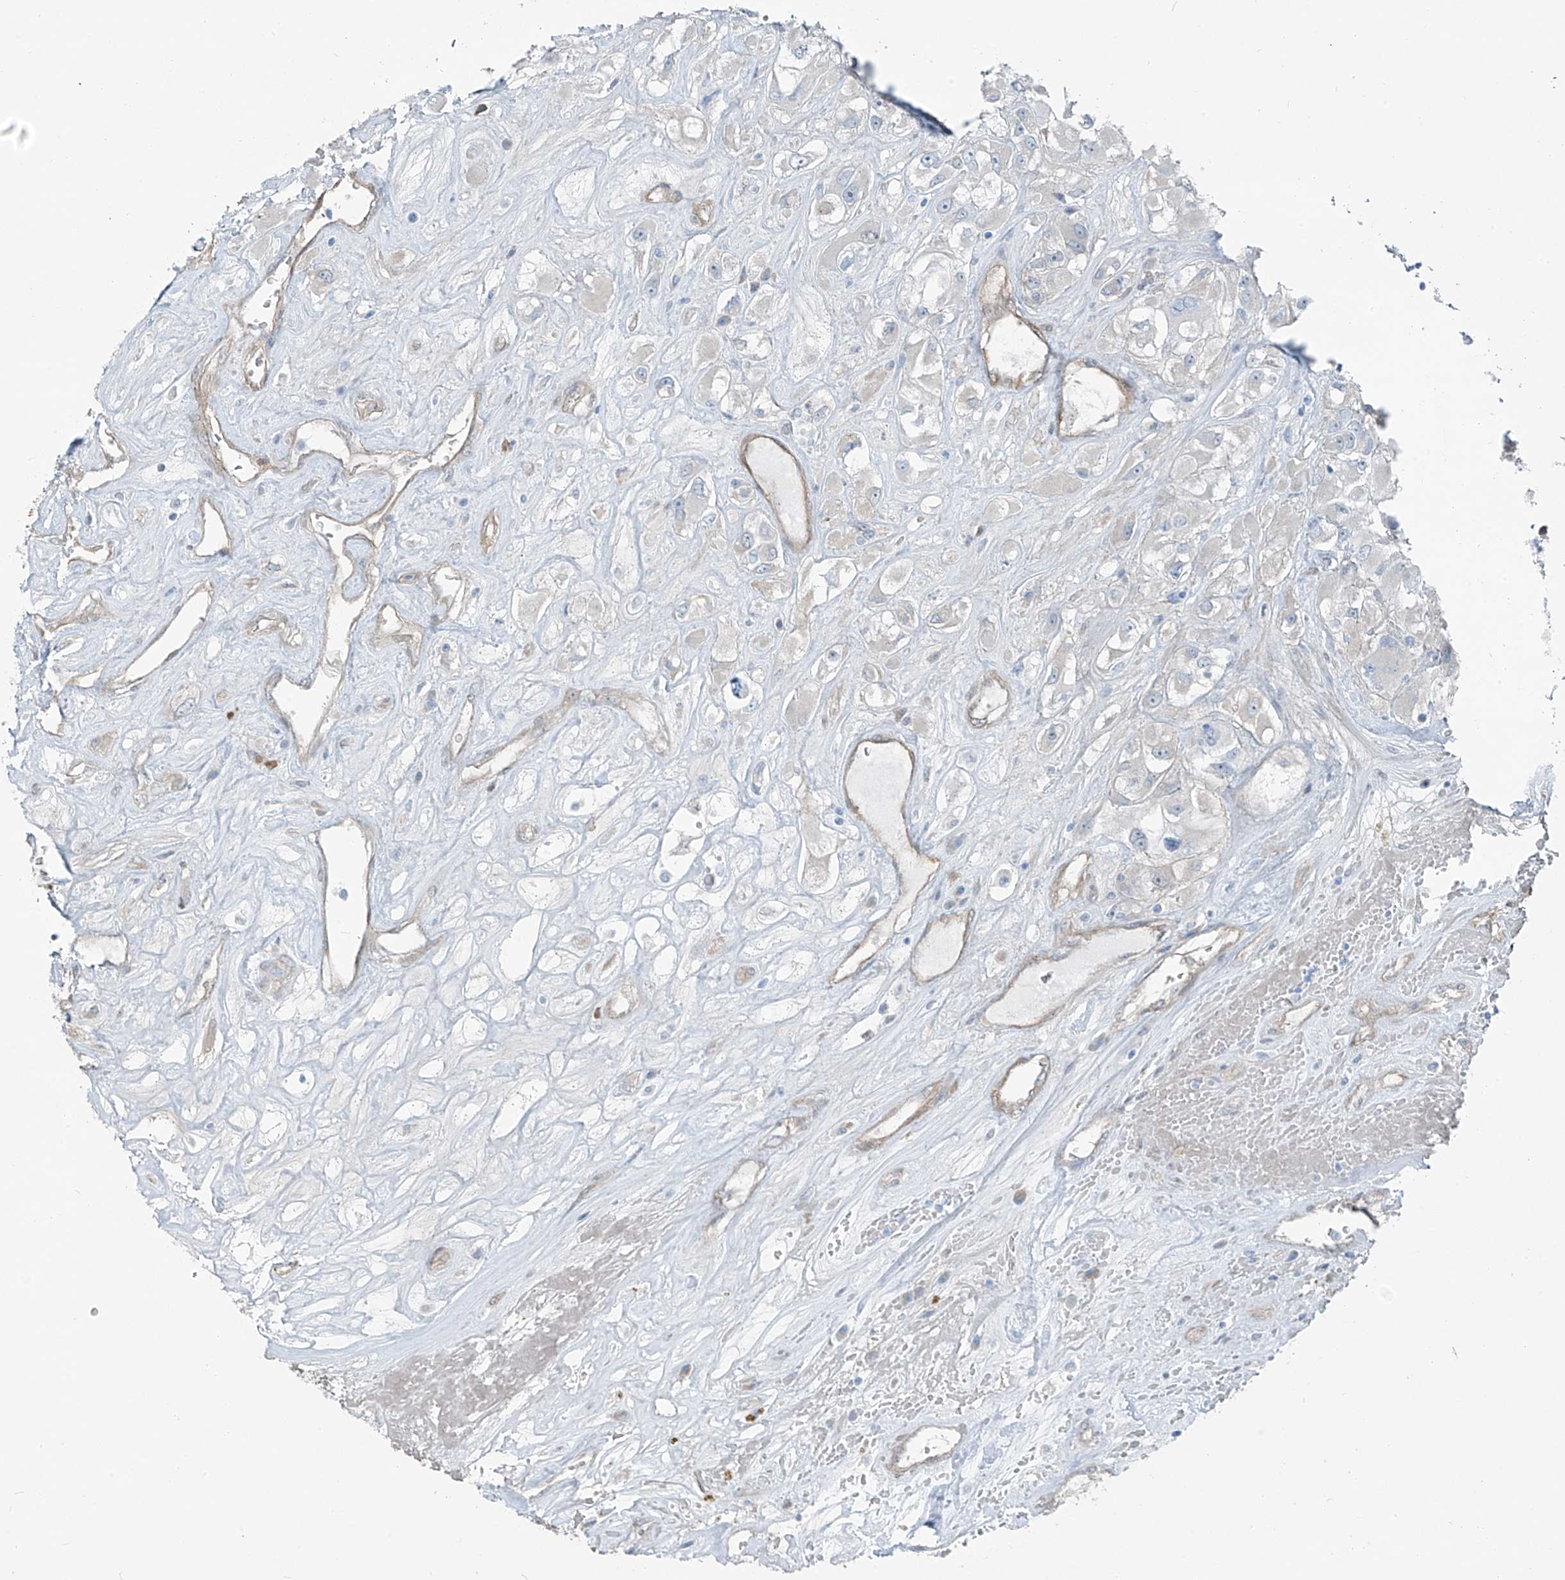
{"staining": {"intensity": "negative", "quantity": "none", "location": "none"}, "tissue": "renal cancer", "cell_type": "Tumor cells", "image_type": "cancer", "snomed": [{"axis": "morphology", "description": "Adenocarcinoma, NOS"}, {"axis": "topography", "description": "Kidney"}], "caption": "Immunohistochemistry micrograph of renal cancer stained for a protein (brown), which shows no expression in tumor cells.", "gene": "TNS2", "patient": {"sex": "female", "age": 52}}